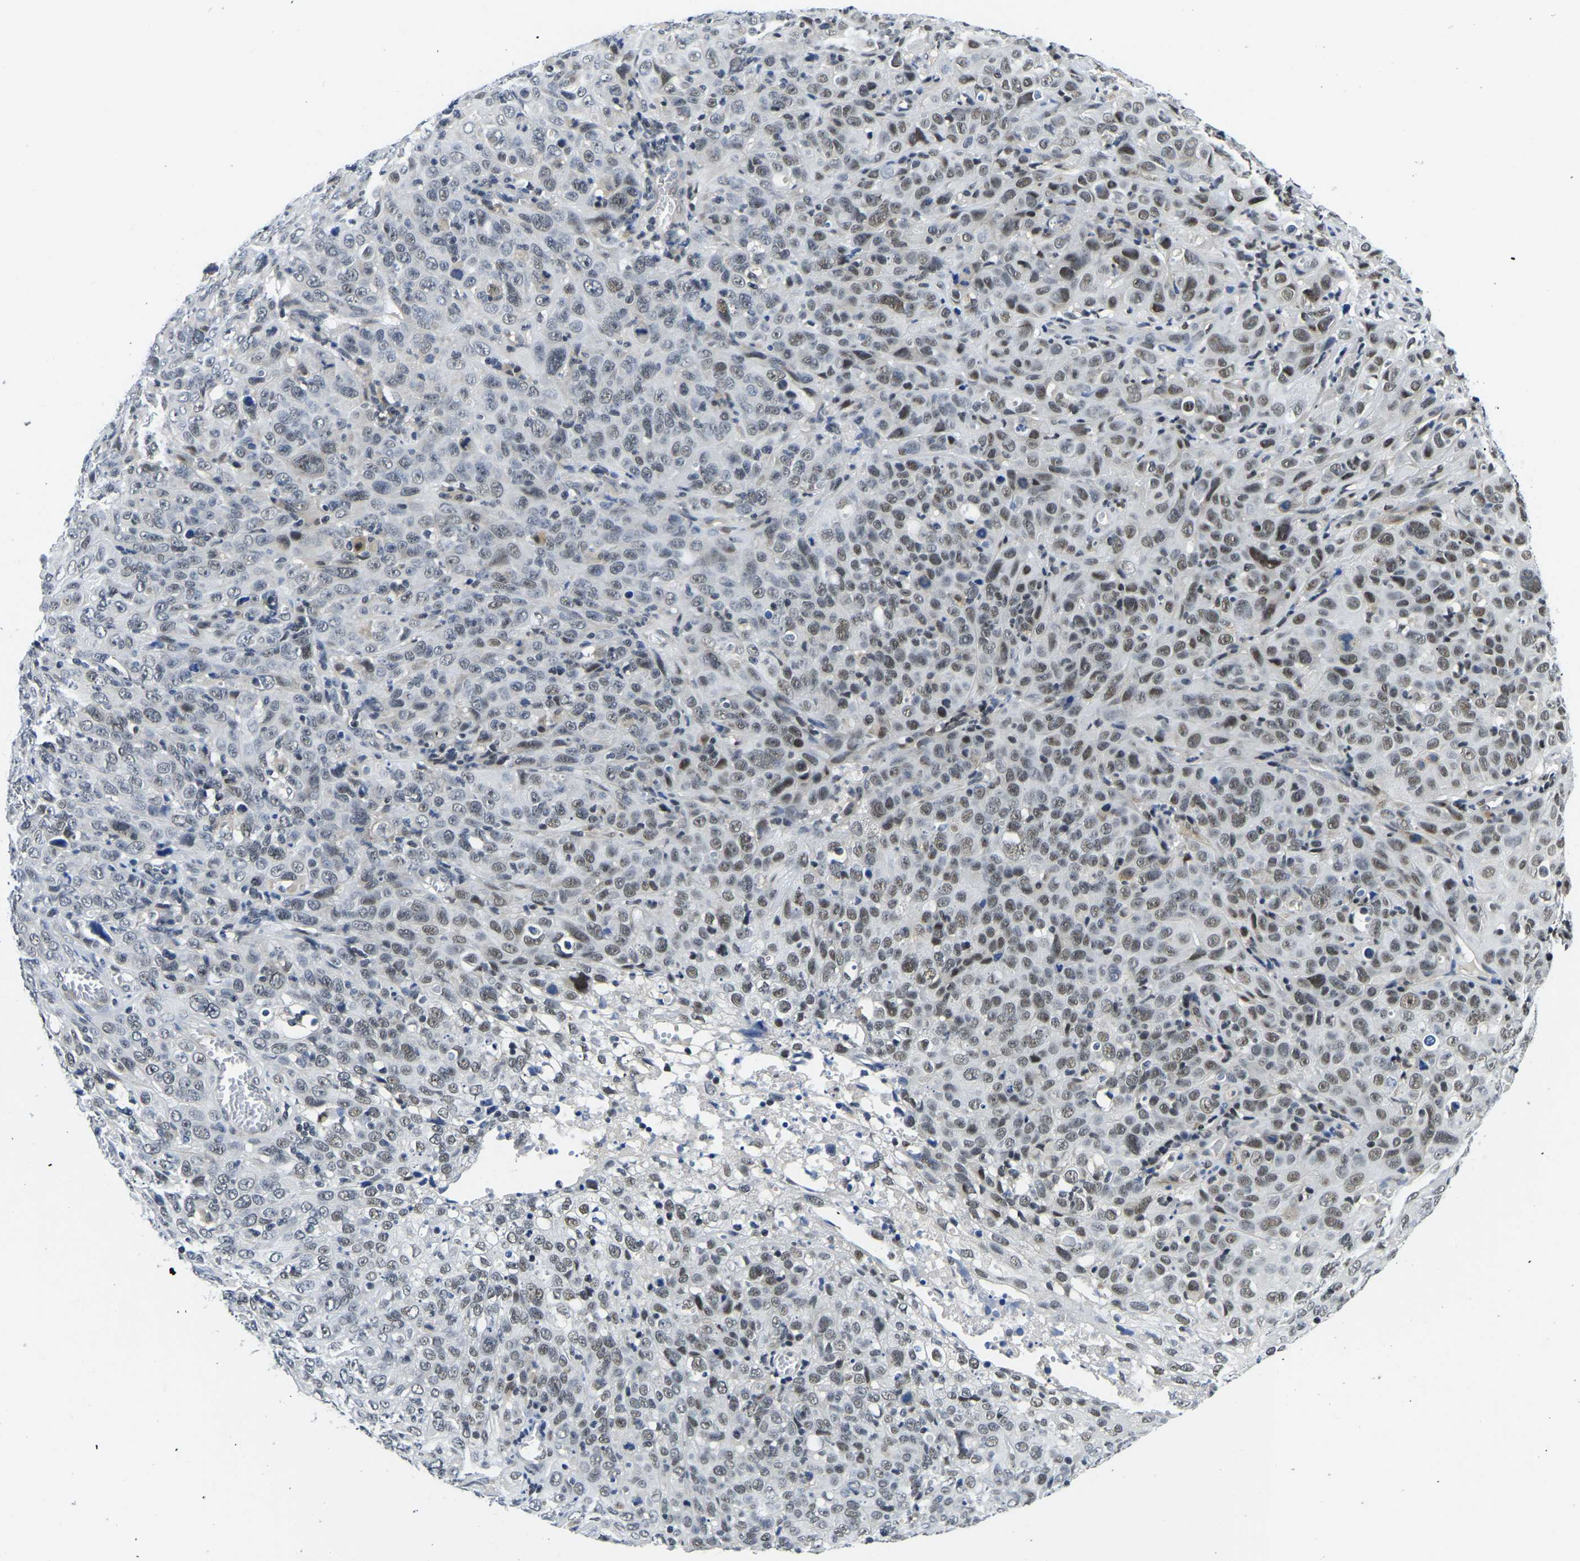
{"staining": {"intensity": "weak", "quantity": "25%-75%", "location": "nuclear"}, "tissue": "cervical cancer", "cell_type": "Tumor cells", "image_type": "cancer", "snomed": [{"axis": "morphology", "description": "Squamous cell carcinoma, NOS"}, {"axis": "topography", "description": "Cervix"}], "caption": "Human cervical cancer (squamous cell carcinoma) stained with a brown dye demonstrates weak nuclear positive expression in about 25%-75% of tumor cells.", "gene": "POLDIP3", "patient": {"sex": "female", "age": 46}}